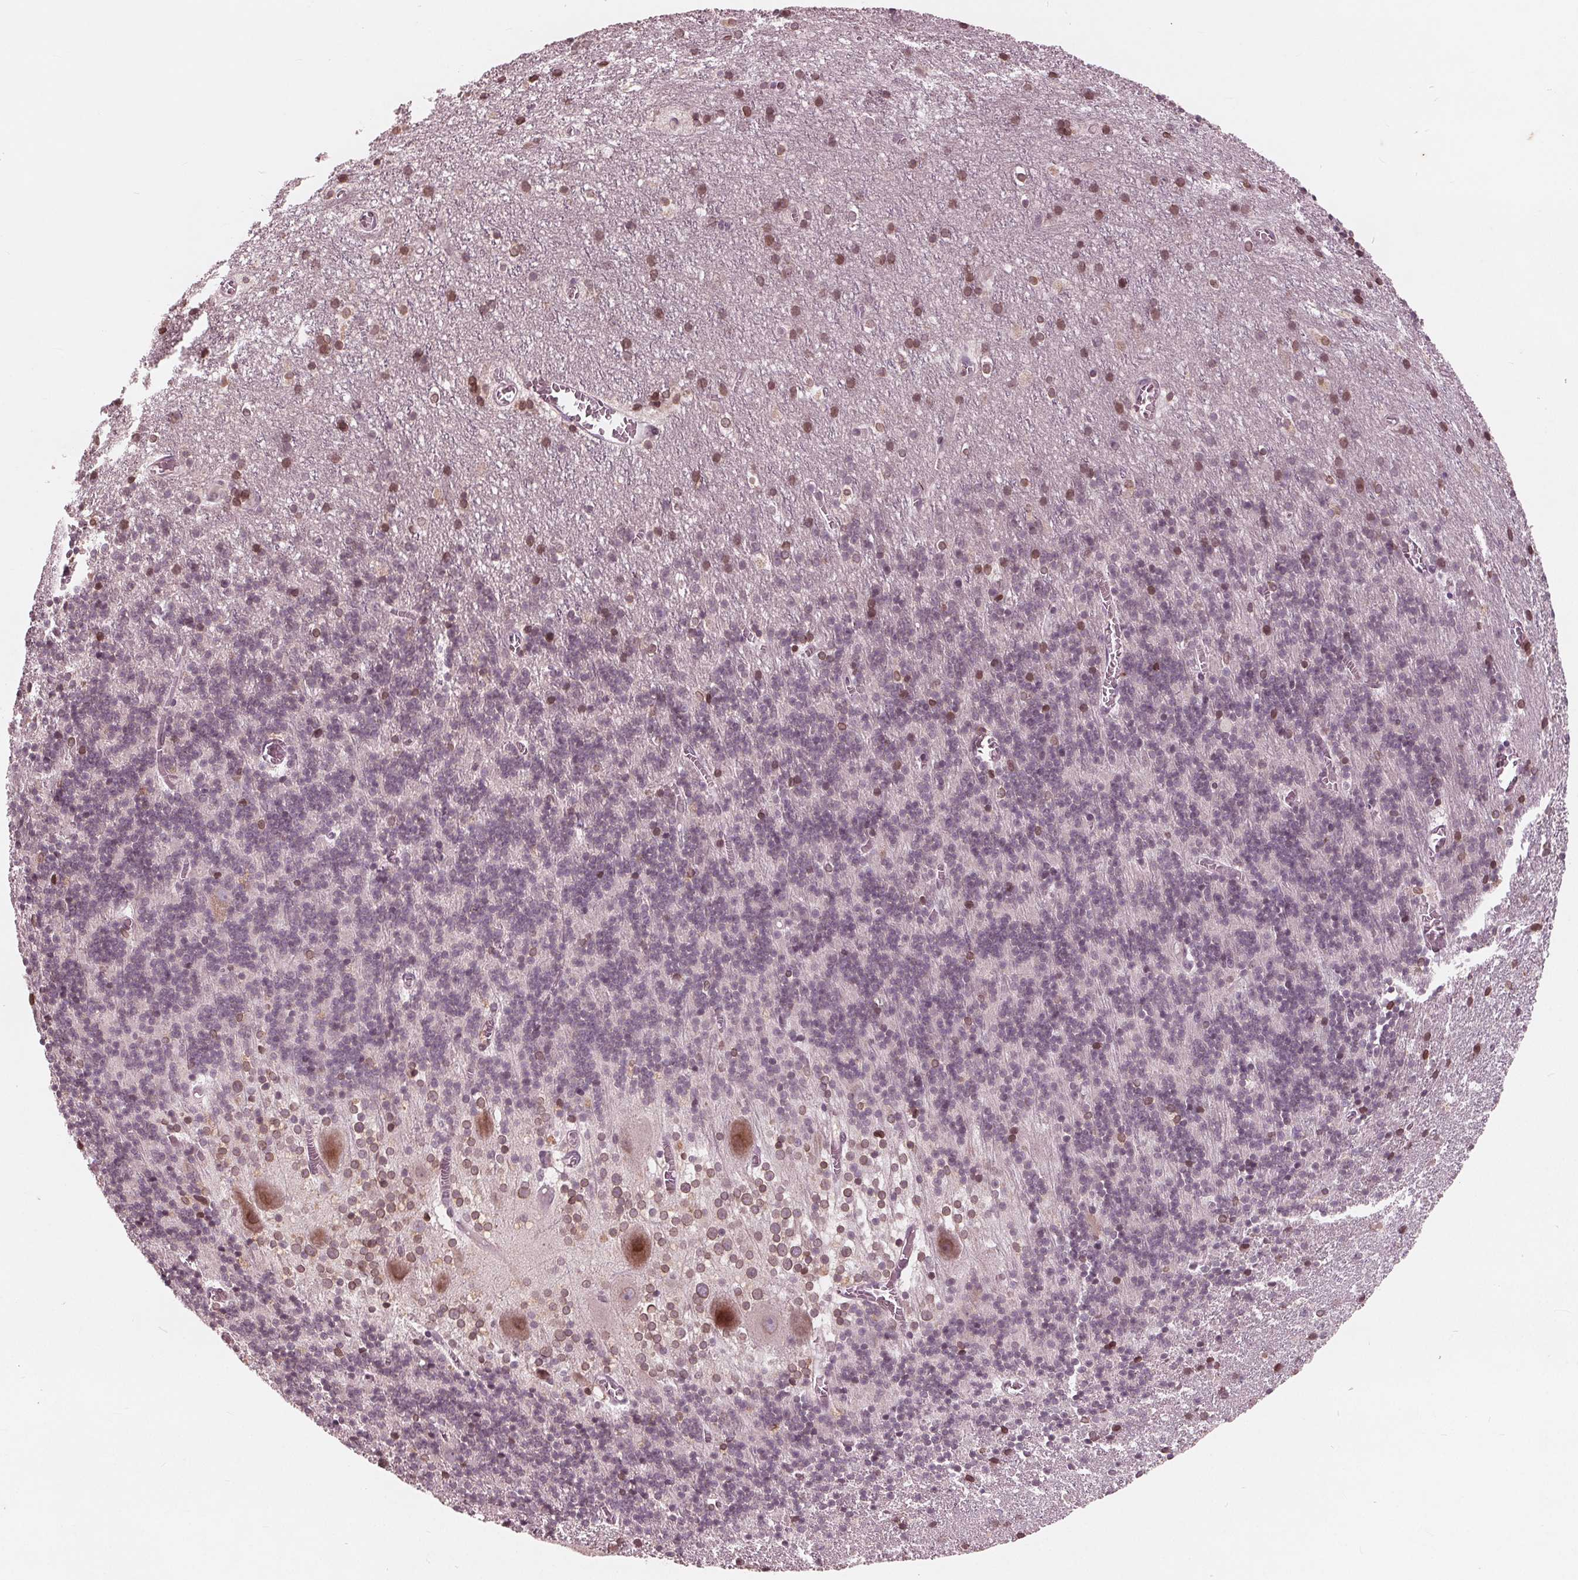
{"staining": {"intensity": "negative", "quantity": "none", "location": "none"}, "tissue": "cerebellum", "cell_type": "Cells in granular layer", "image_type": "normal", "snomed": [{"axis": "morphology", "description": "Normal tissue, NOS"}, {"axis": "topography", "description": "Cerebellum"}], "caption": "This is an IHC histopathology image of normal cerebellum. There is no positivity in cells in granular layer.", "gene": "NUP210", "patient": {"sex": "male", "age": 70}}